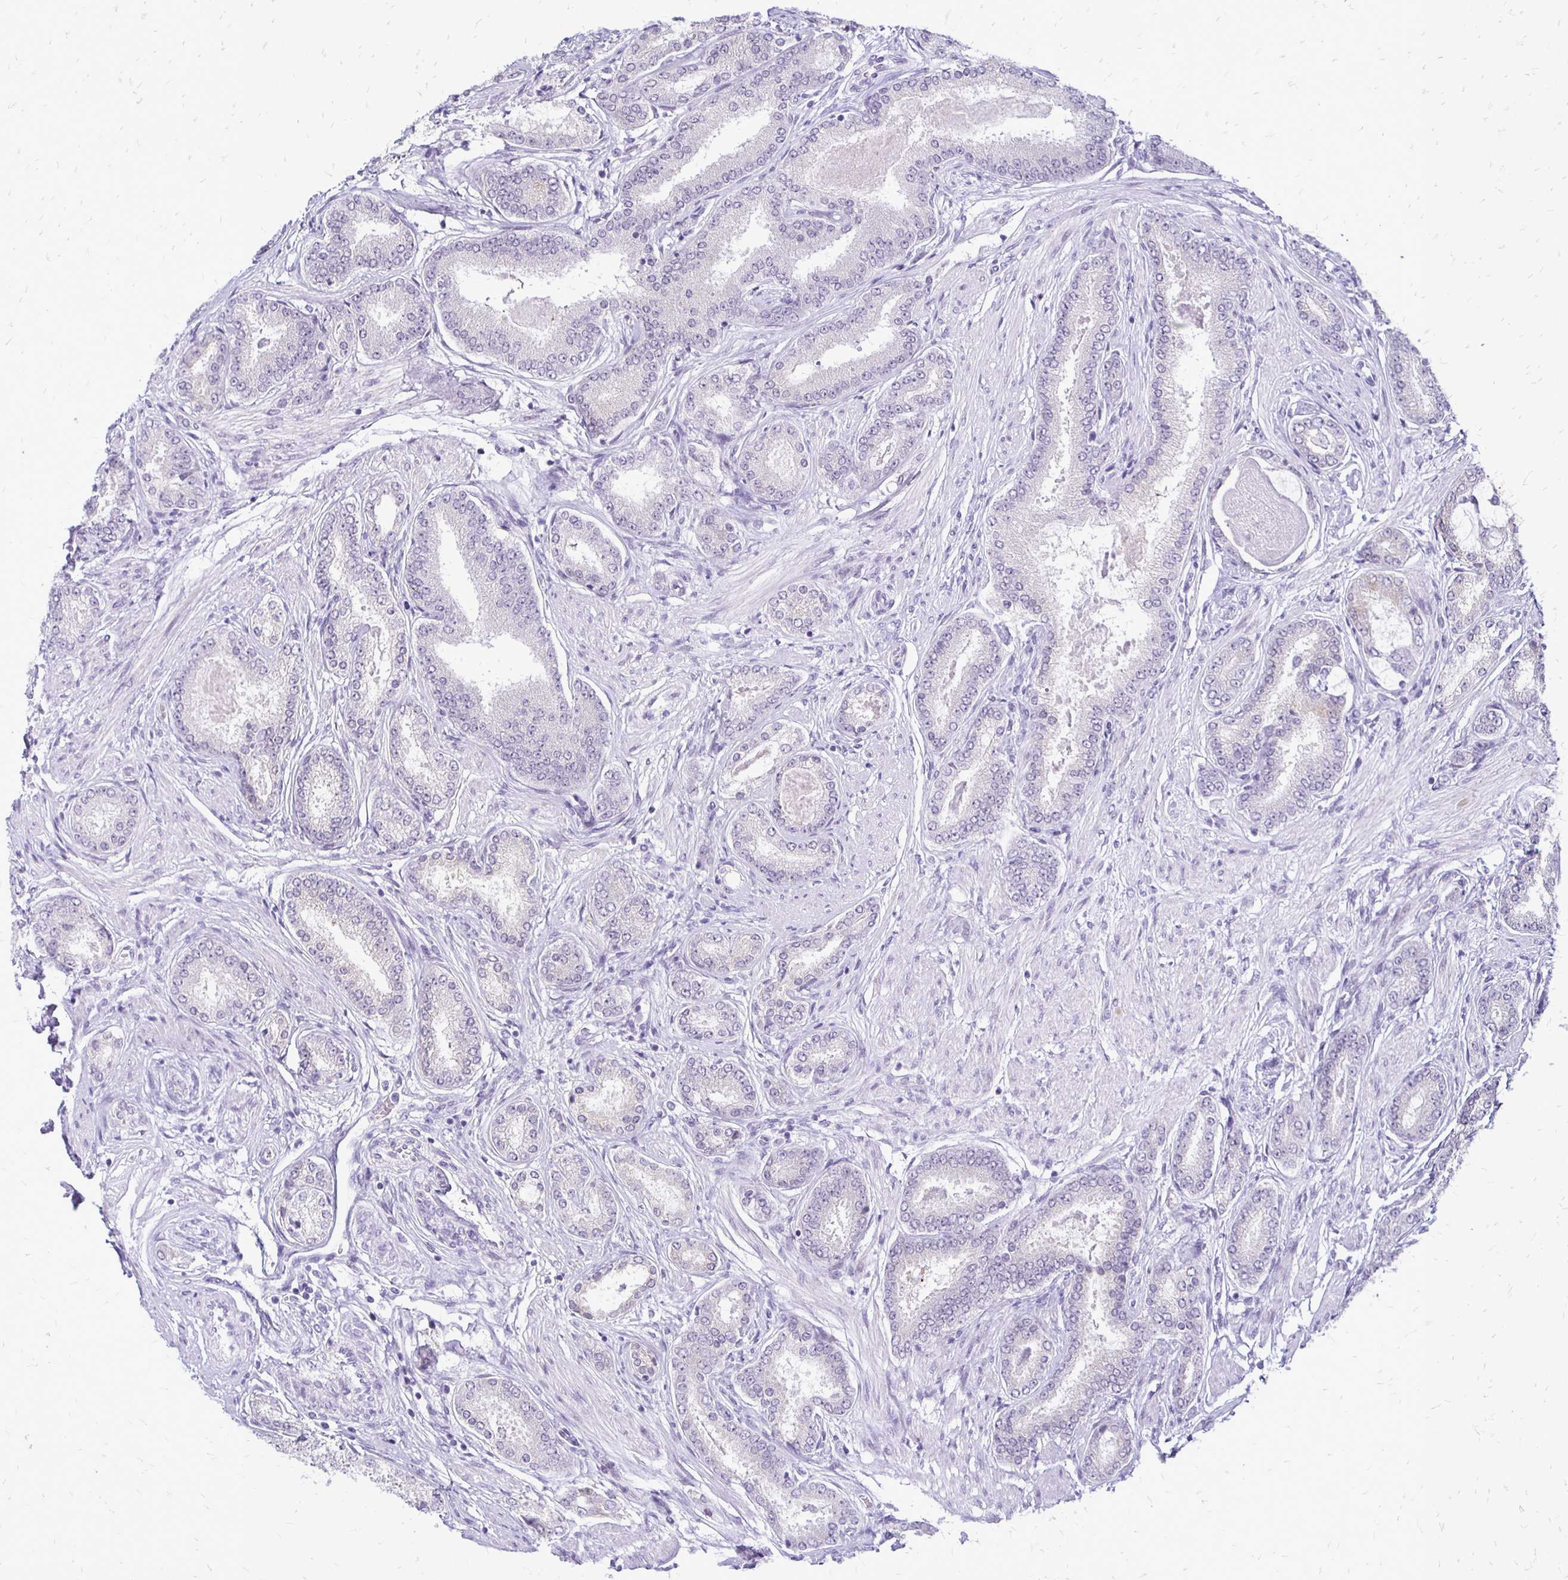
{"staining": {"intensity": "moderate", "quantity": "<25%", "location": "cytoplasmic/membranous"}, "tissue": "prostate cancer", "cell_type": "Tumor cells", "image_type": "cancer", "snomed": [{"axis": "morphology", "description": "Adenocarcinoma, High grade"}, {"axis": "topography", "description": "Prostate"}], "caption": "This is a micrograph of immunohistochemistry (IHC) staining of prostate cancer (high-grade adenocarcinoma), which shows moderate positivity in the cytoplasmic/membranous of tumor cells.", "gene": "EPYC", "patient": {"sex": "male", "age": 63}}